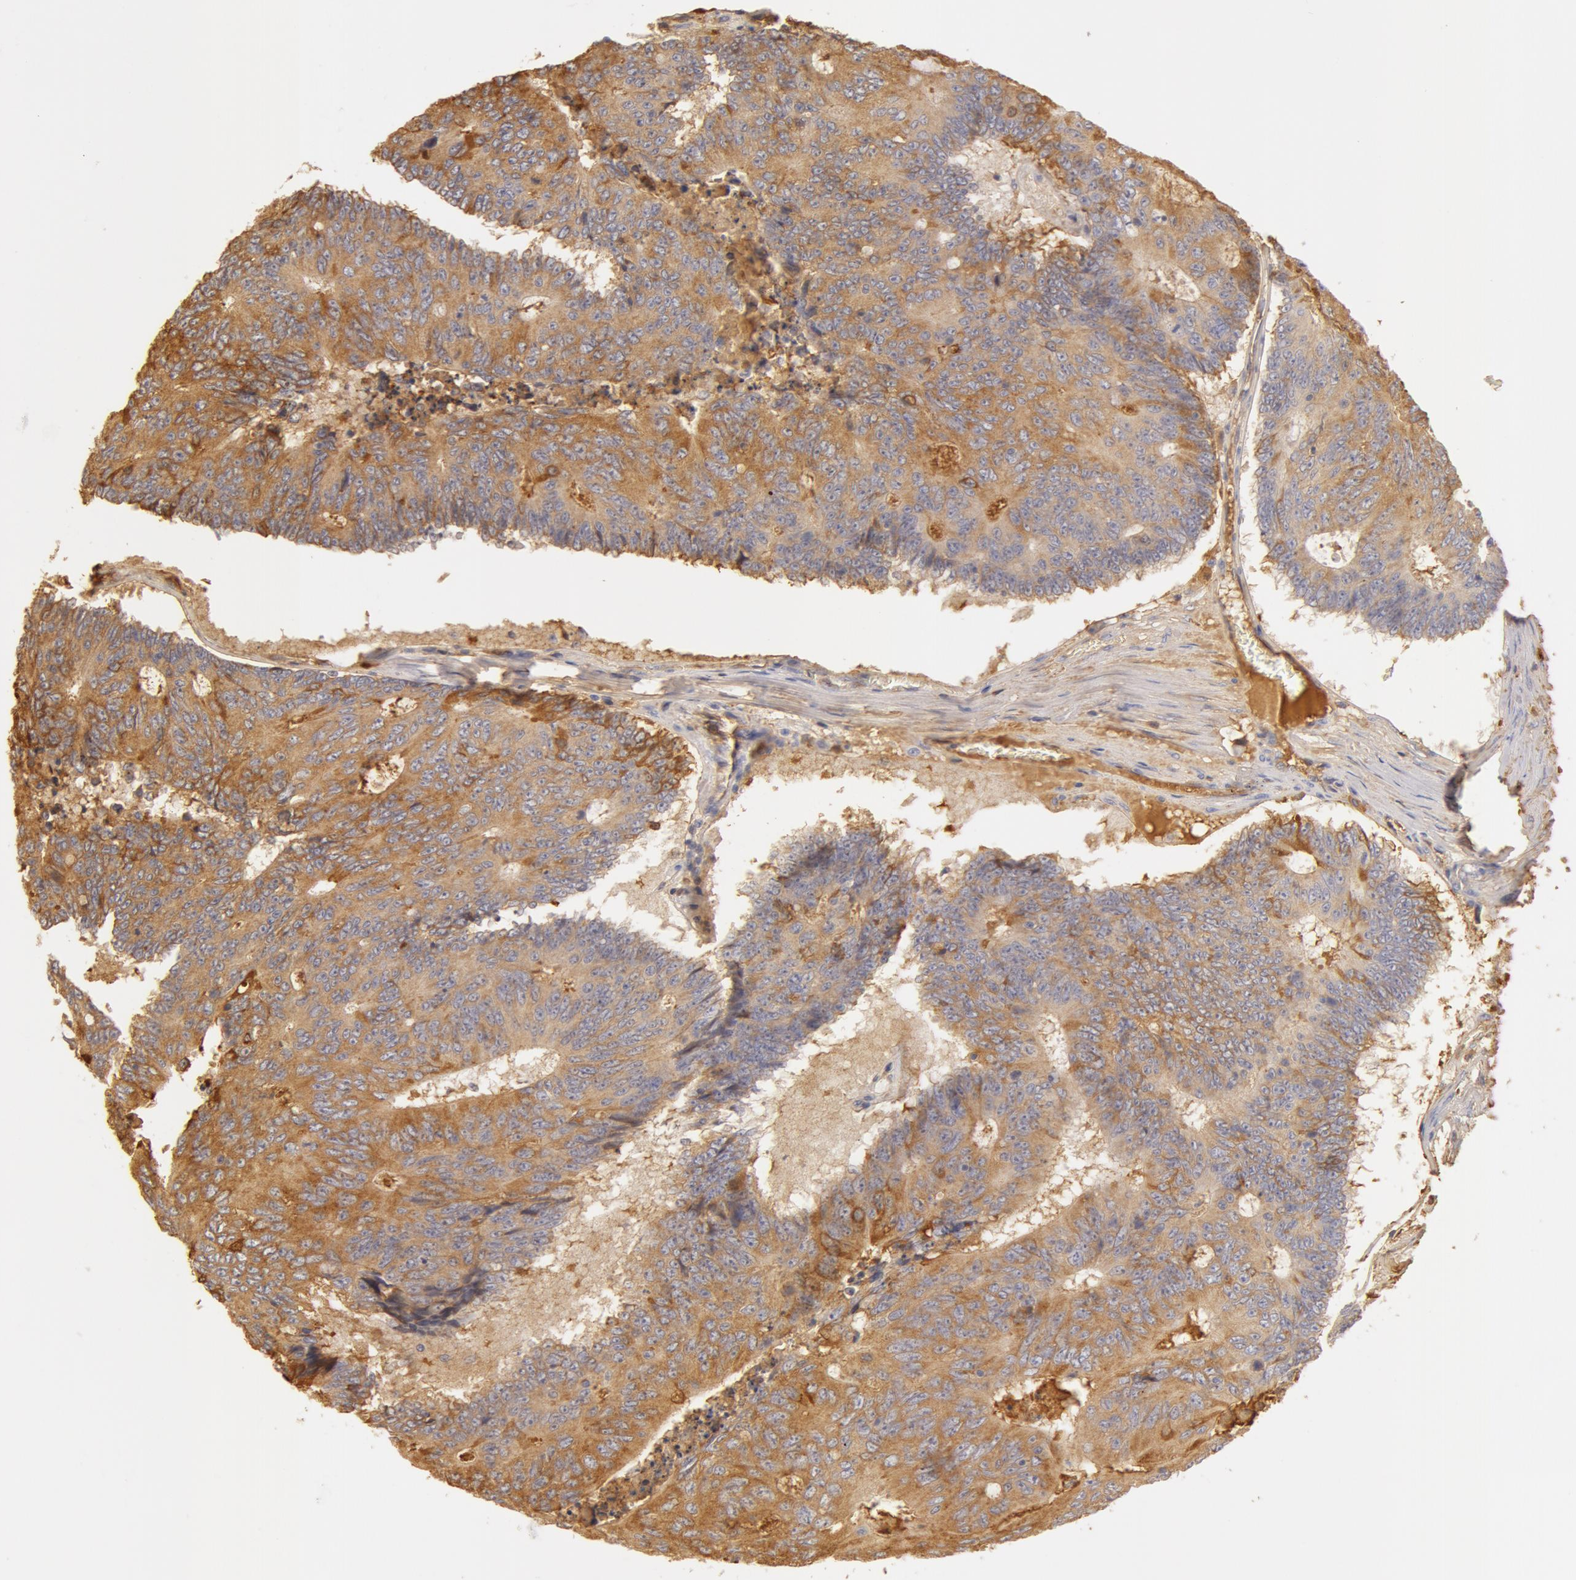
{"staining": {"intensity": "moderate", "quantity": "25%-75%", "location": "cytoplasmic/membranous"}, "tissue": "colorectal cancer", "cell_type": "Tumor cells", "image_type": "cancer", "snomed": [{"axis": "morphology", "description": "Adenocarcinoma, NOS"}, {"axis": "topography", "description": "Colon"}], "caption": "Protein expression analysis of human colorectal cancer (adenocarcinoma) reveals moderate cytoplasmic/membranous staining in approximately 25%-75% of tumor cells. (DAB IHC with brightfield microscopy, high magnification).", "gene": "TF", "patient": {"sex": "male", "age": 65}}